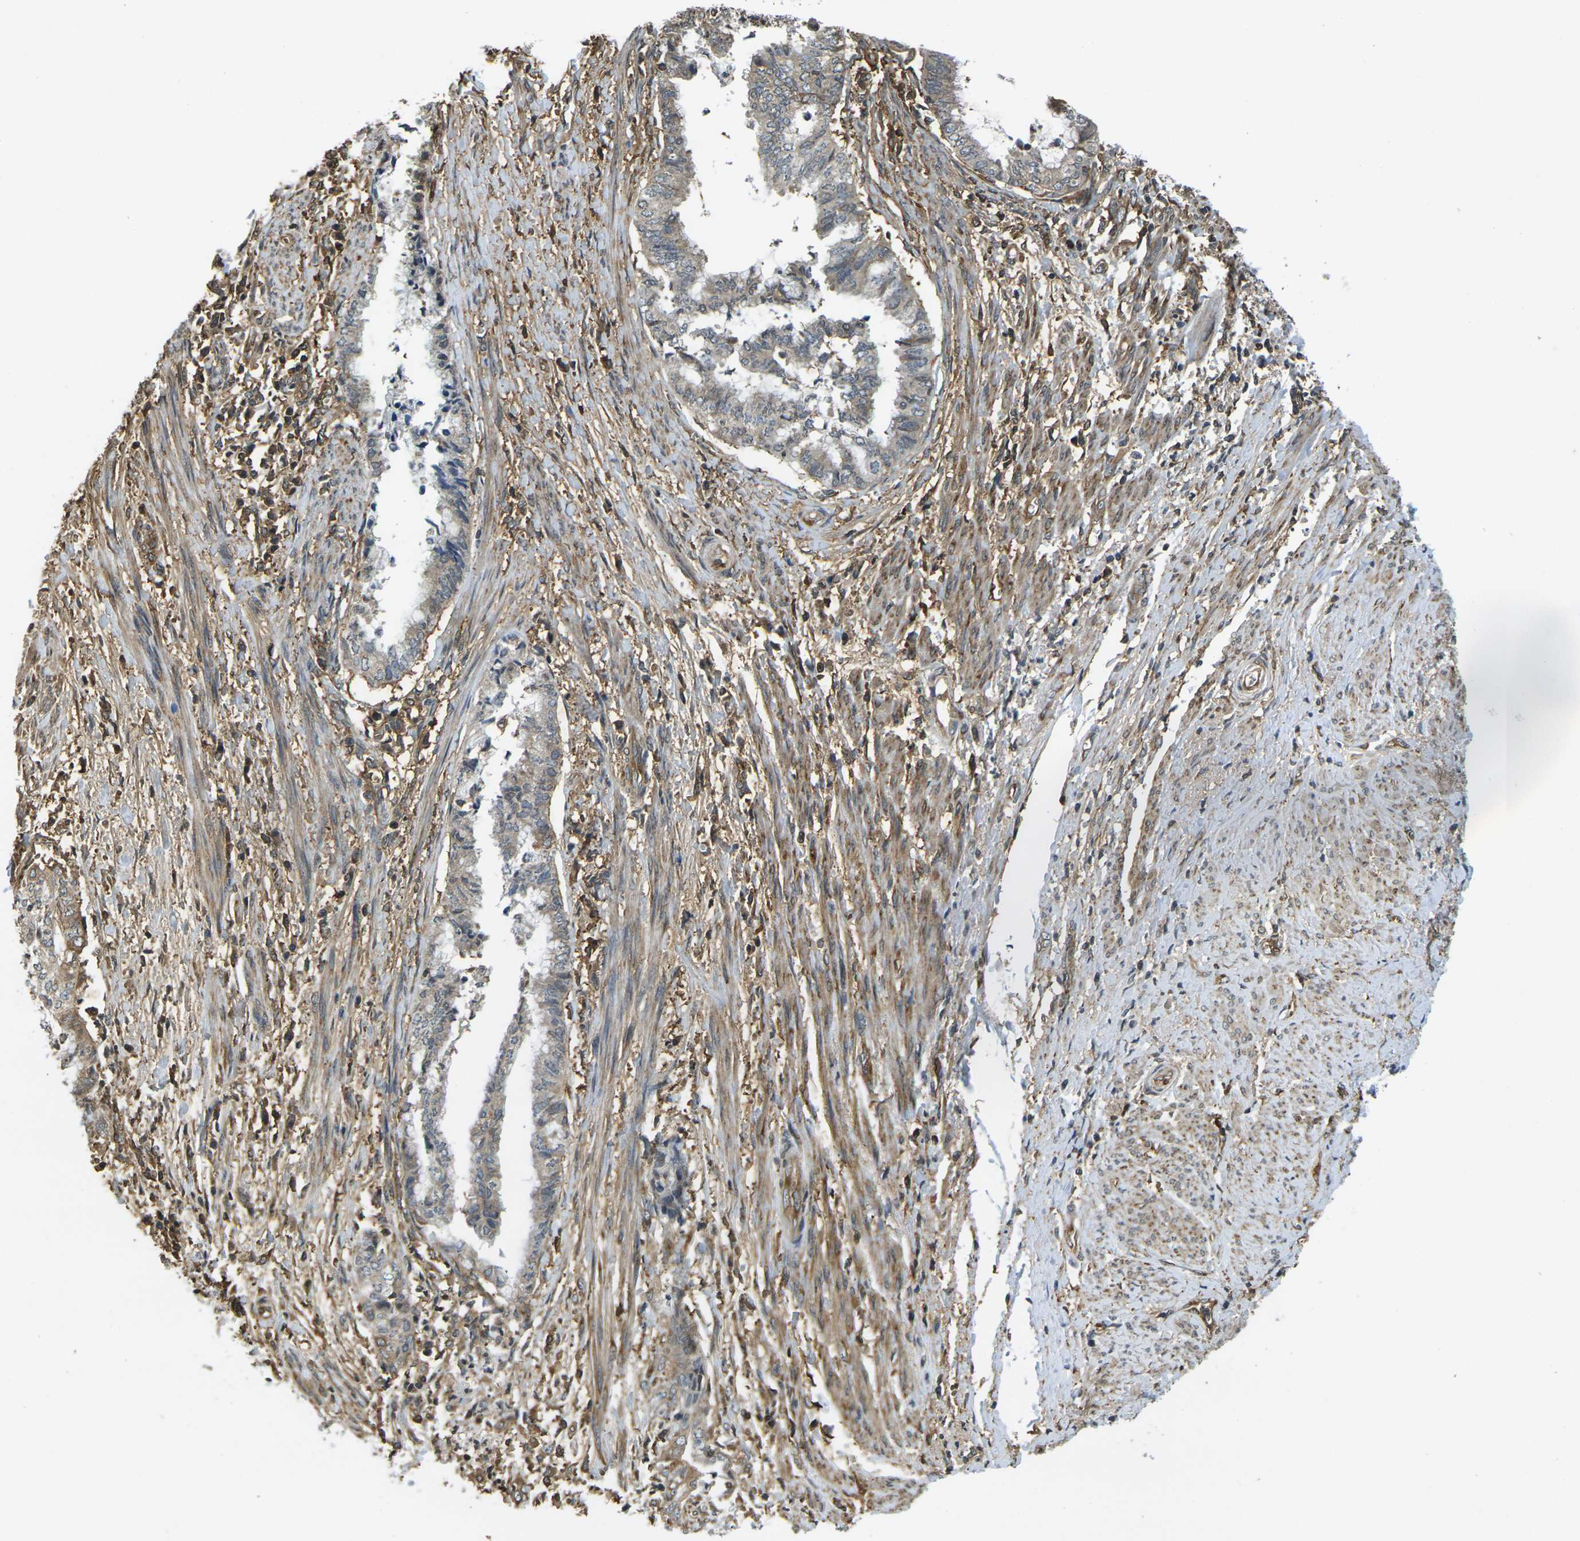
{"staining": {"intensity": "weak", "quantity": ">75%", "location": "cytoplasmic/membranous"}, "tissue": "endometrial cancer", "cell_type": "Tumor cells", "image_type": "cancer", "snomed": [{"axis": "morphology", "description": "Necrosis, NOS"}, {"axis": "morphology", "description": "Adenocarcinoma, NOS"}, {"axis": "topography", "description": "Endometrium"}], "caption": "Human endometrial cancer (adenocarcinoma) stained for a protein (brown) displays weak cytoplasmic/membranous positive staining in about >75% of tumor cells.", "gene": "CAST", "patient": {"sex": "female", "age": 79}}